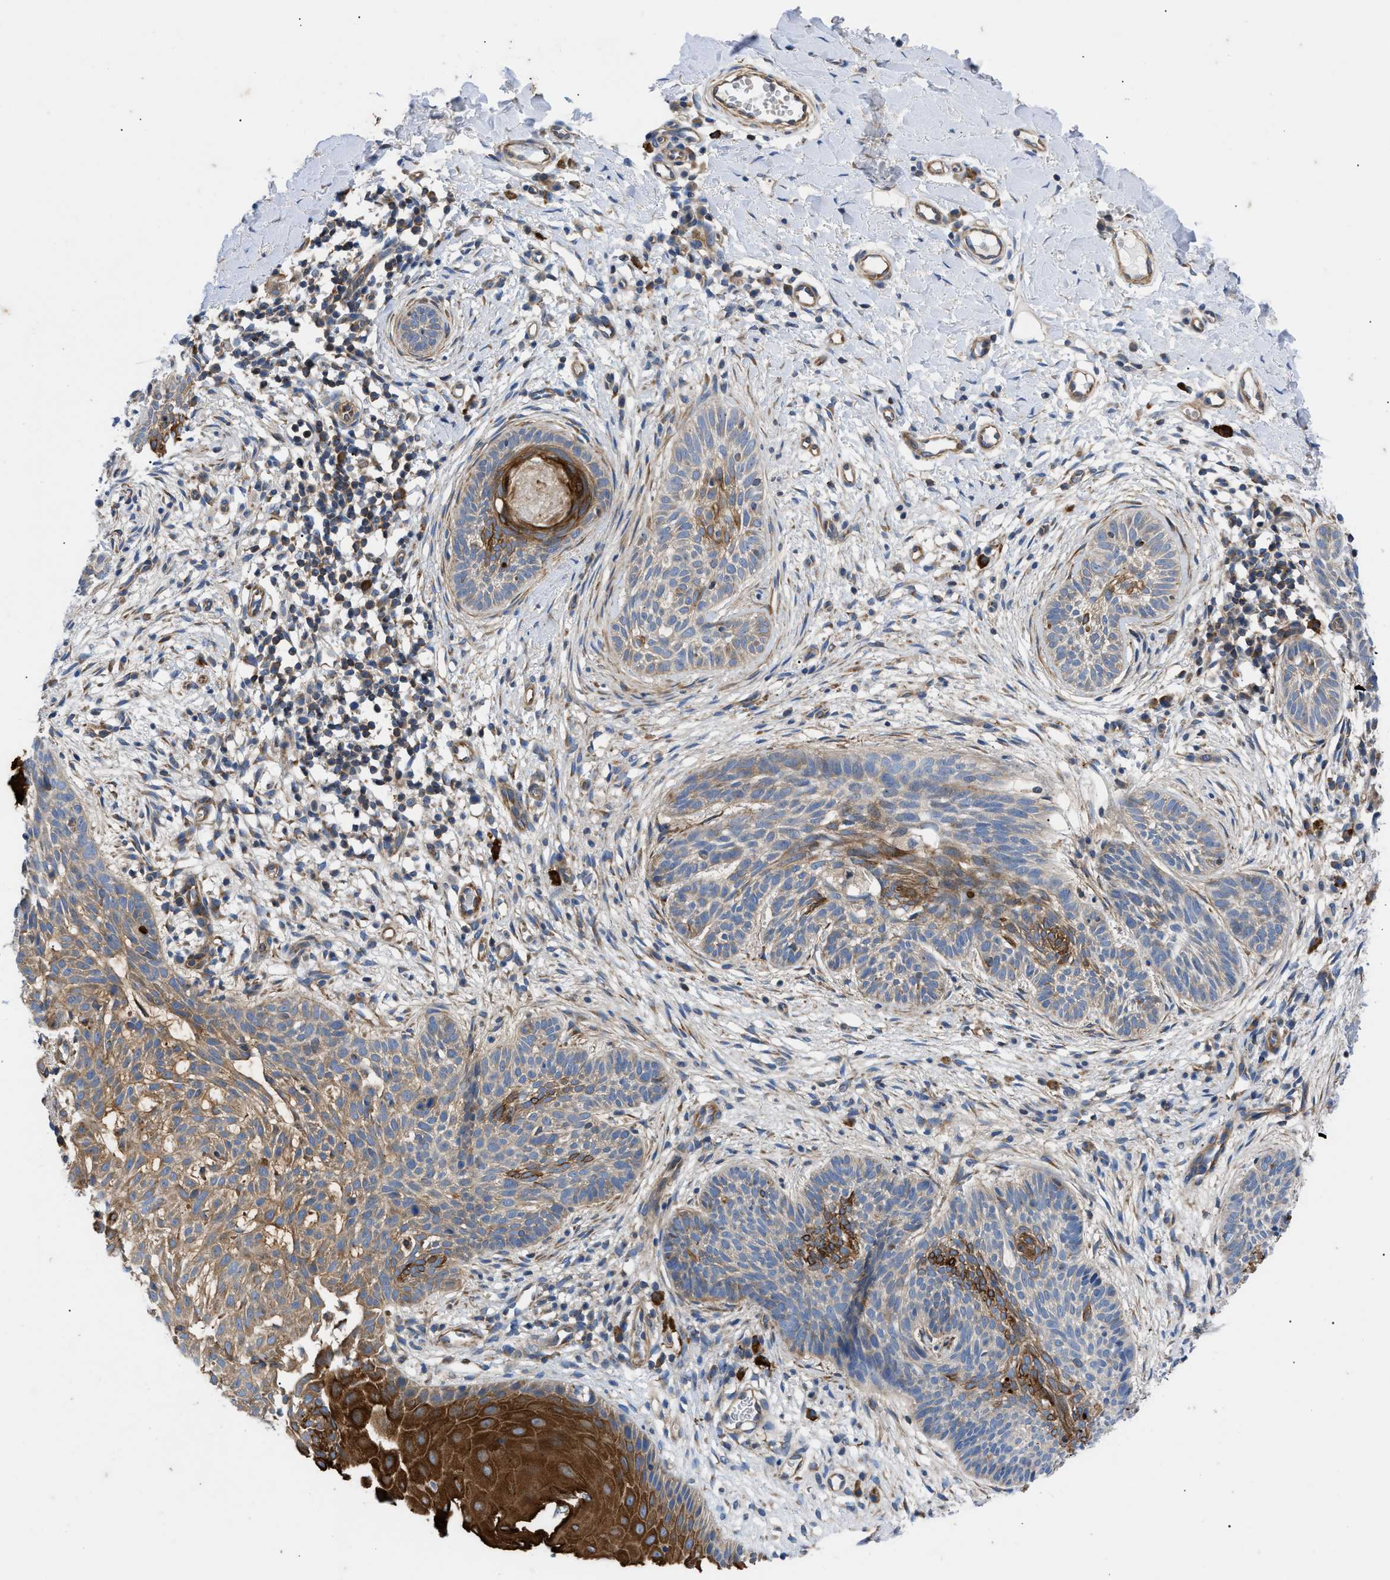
{"staining": {"intensity": "moderate", "quantity": "25%-75%", "location": "cytoplasmic/membranous"}, "tissue": "skin cancer", "cell_type": "Tumor cells", "image_type": "cancer", "snomed": [{"axis": "morphology", "description": "Basal cell carcinoma"}, {"axis": "topography", "description": "Skin"}], "caption": "DAB (3,3'-diaminobenzidine) immunohistochemical staining of human basal cell carcinoma (skin) demonstrates moderate cytoplasmic/membranous protein expression in approximately 25%-75% of tumor cells.", "gene": "HSPB8", "patient": {"sex": "female", "age": 59}}